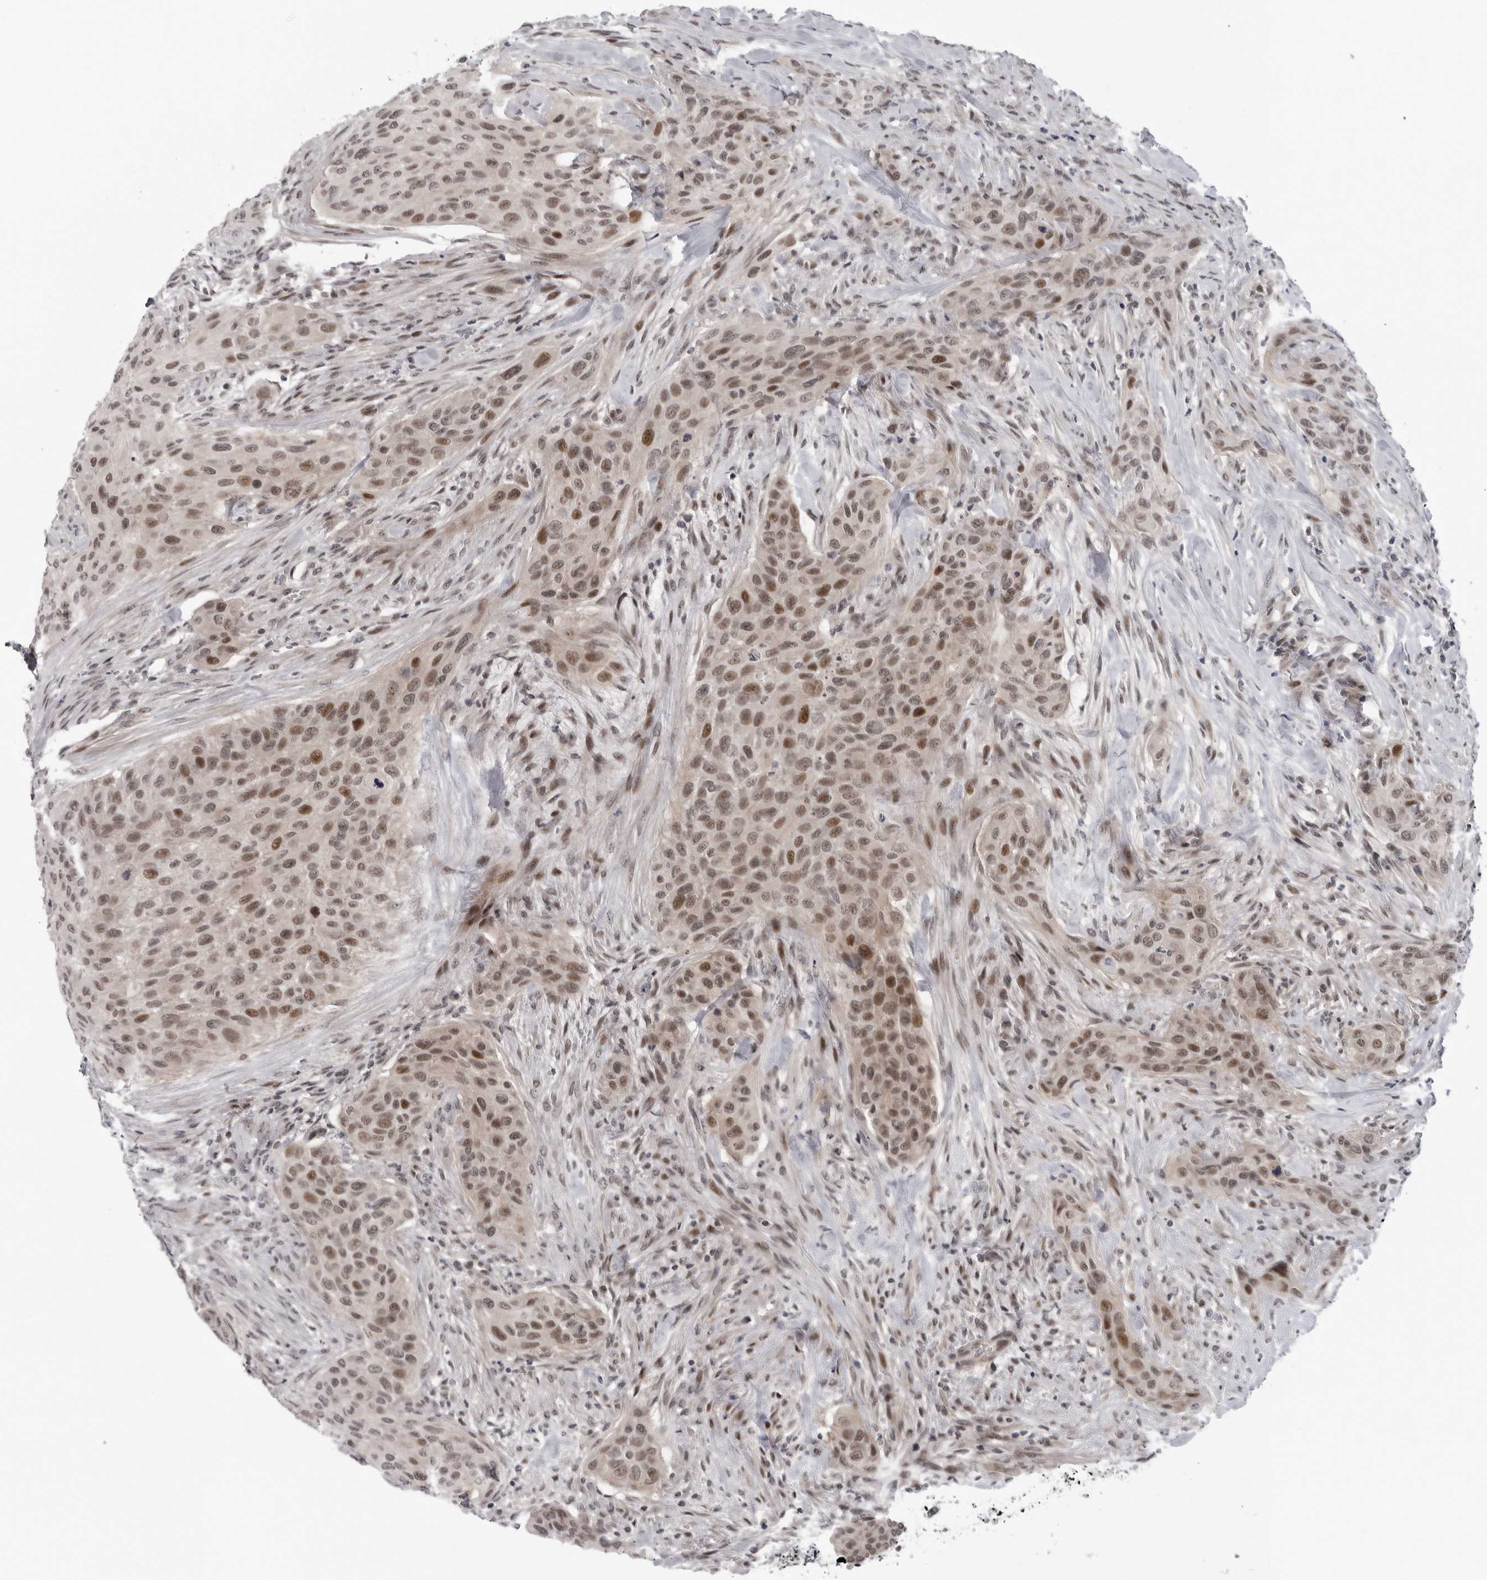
{"staining": {"intensity": "moderate", "quantity": ">75%", "location": "nuclear"}, "tissue": "urothelial cancer", "cell_type": "Tumor cells", "image_type": "cancer", "snomed": [{"axis": "morphology", "description": "Urothelial carcinoma, High grade"}, {"axis": "topography", "description": "Urinary bladder"}], "caption": "Brown immunohistochemical staining in high-grade urothelial carcinoma exhibits moderate nuclear positivity in about >75% of tumor cells. The protein of interest is shown in brown color, while the nuclei are stained blue.", "gene": "ALPK2", "patient": {"sex": "male", "age": 35}}